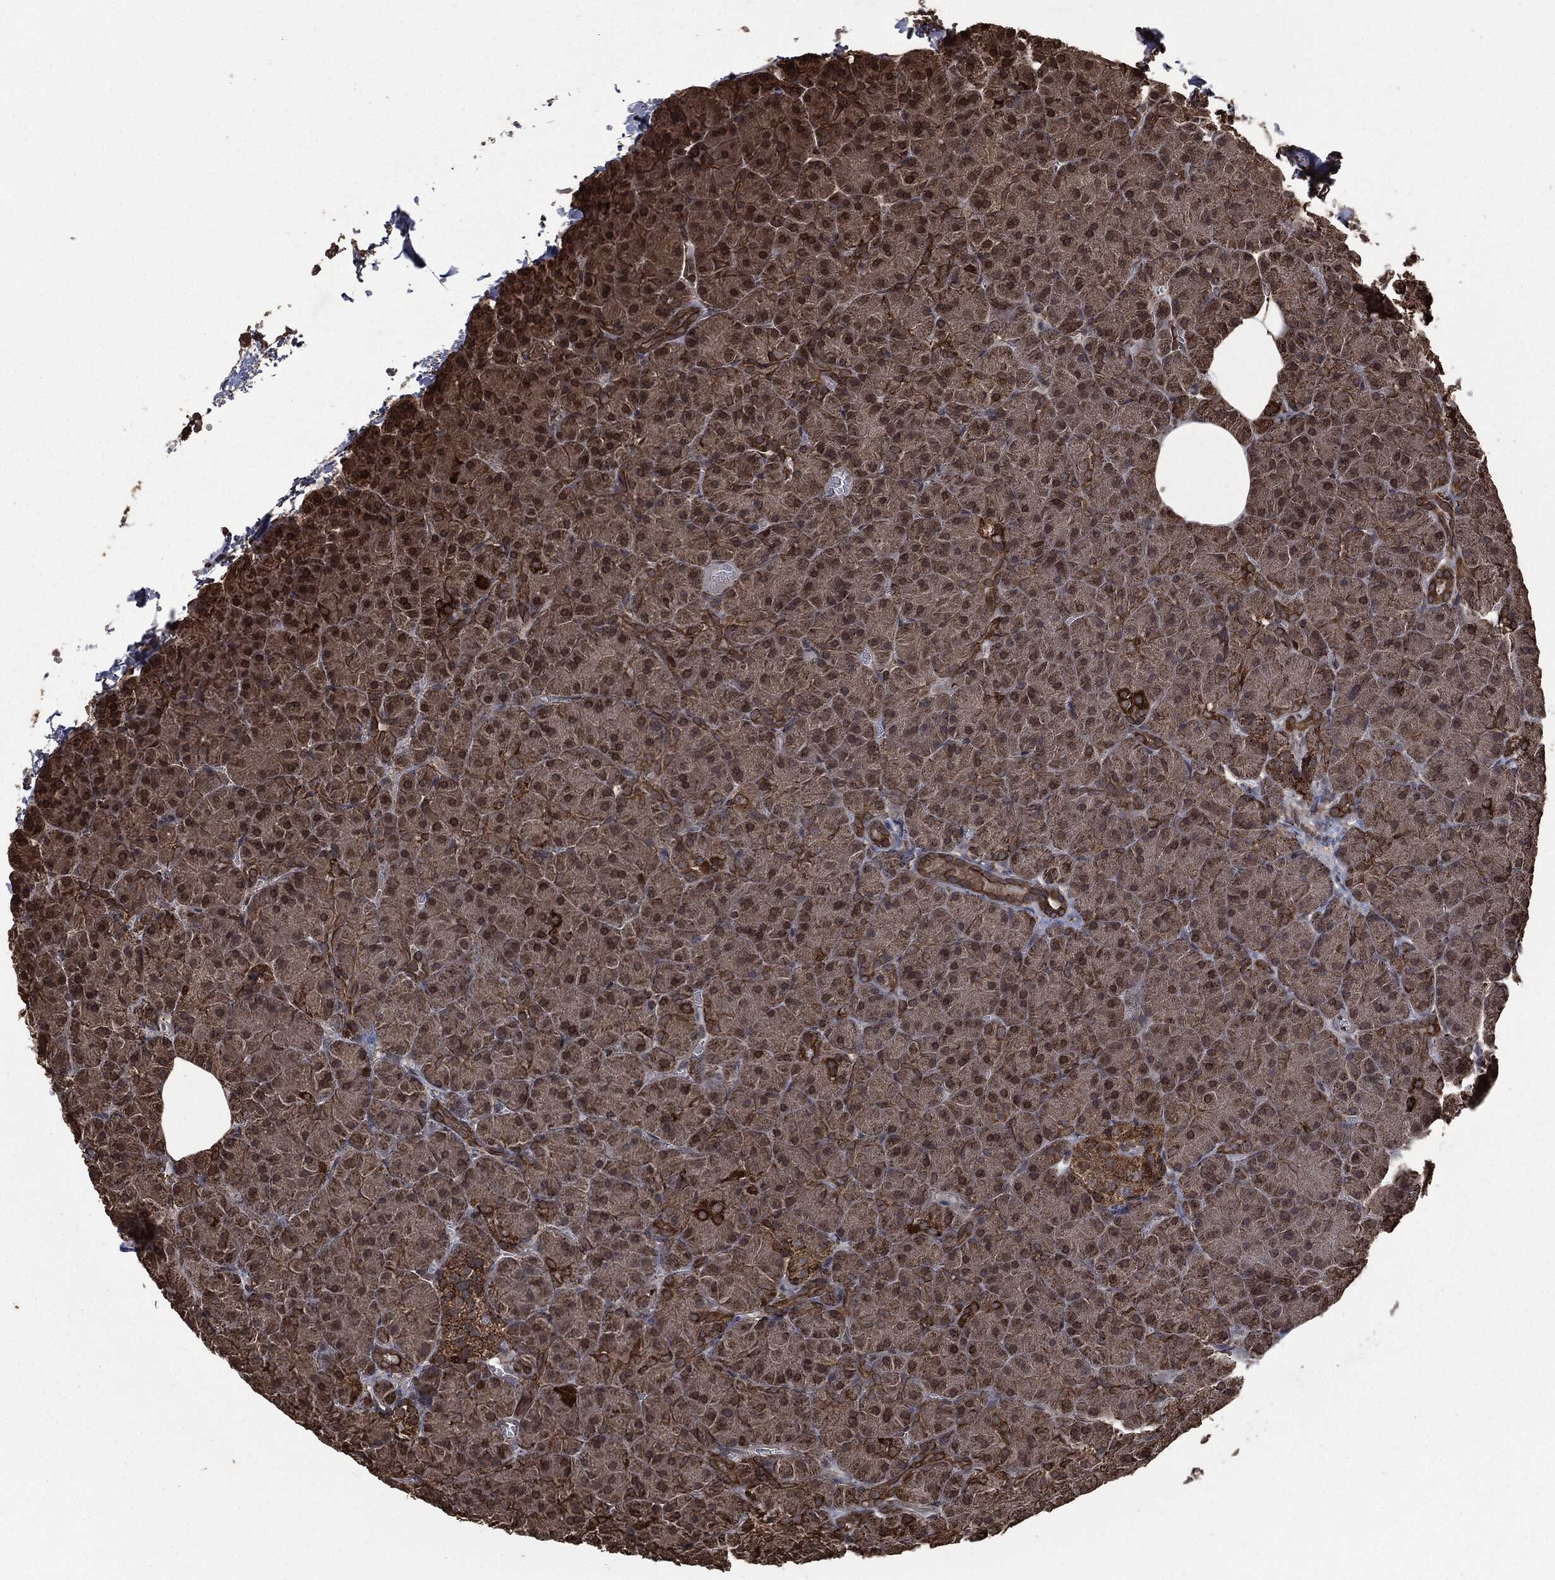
{"staining": {"intensity": "strong", "quantity": "25%-75%", "location": "cytoplasmic/membranous"}, "tissue": "pancreas", "cell_type": "Exocrine glandular cells", "image_type": "normal", "snomed": [{"axis": "morphology", "description": "Normal tissue, NOS"}, {"axis": "topography", "description": "Pancreas"}], "caption": "Immunohistochemistry of normal human pancreas exhibits high levels of strong cytoplasmic/membranous expression in about 25%-75% of exocrine glandular cells.", "gene": "LIG3", "patient": {"sex": "male", "age": 61}}